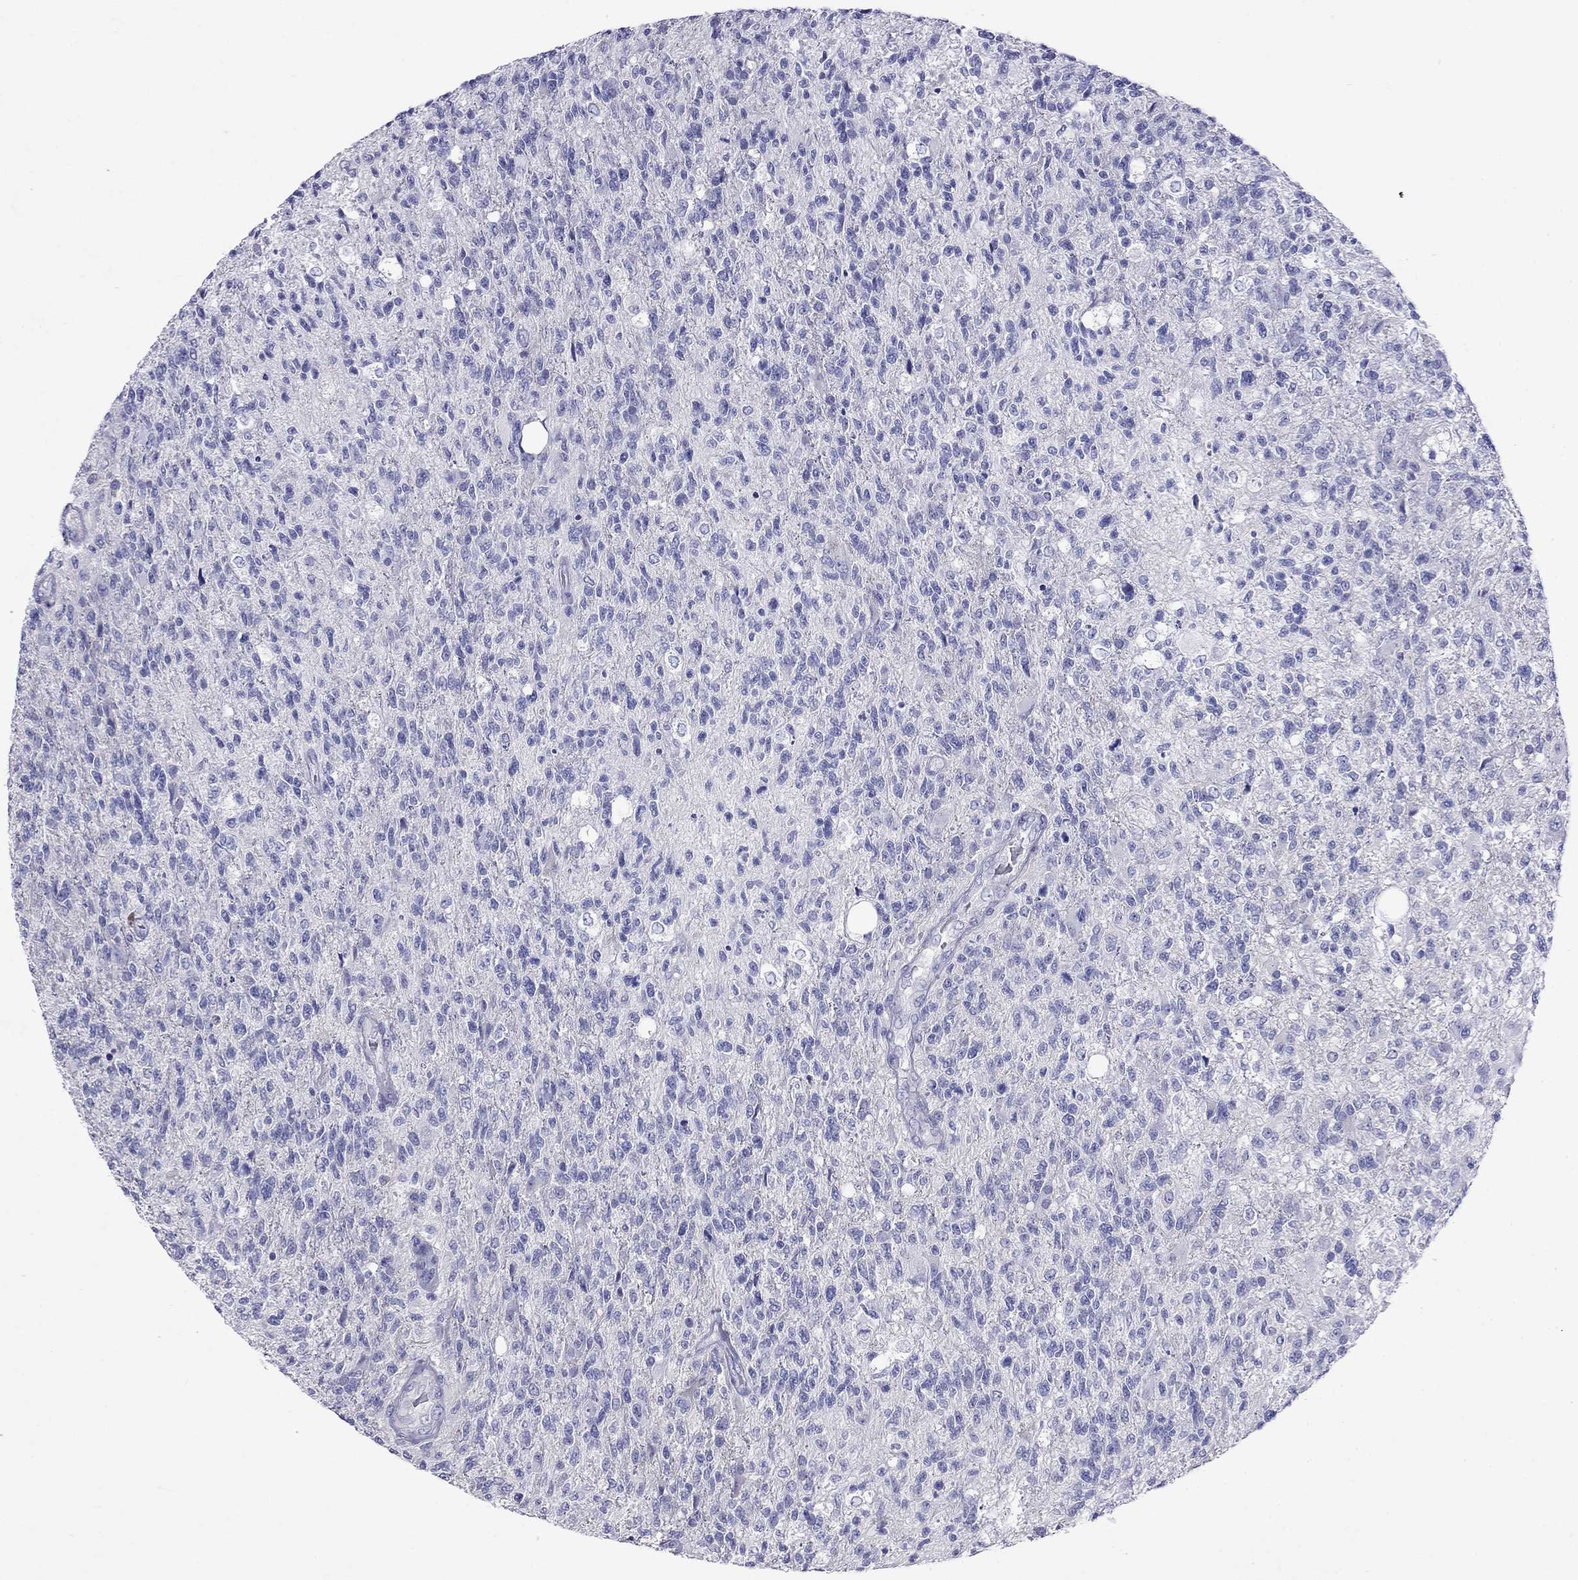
{"staining": {"intensity": "negative", "quantity": "none", "location": "none"}, "tissue": "glioma", "cell_type": "Tumor cells", "image_type": "cancer", "snomed": [{"axis": "morphology", "description": "Glioma, malignant, High grade"}, {"axis": "topography", "description": "Brain"}], "caption": "Immunohistochemistry of glioma reveals no positivity in tumor cells.", "gene": "GNAT3", "patient": {"sex": "male", "age": 56}}